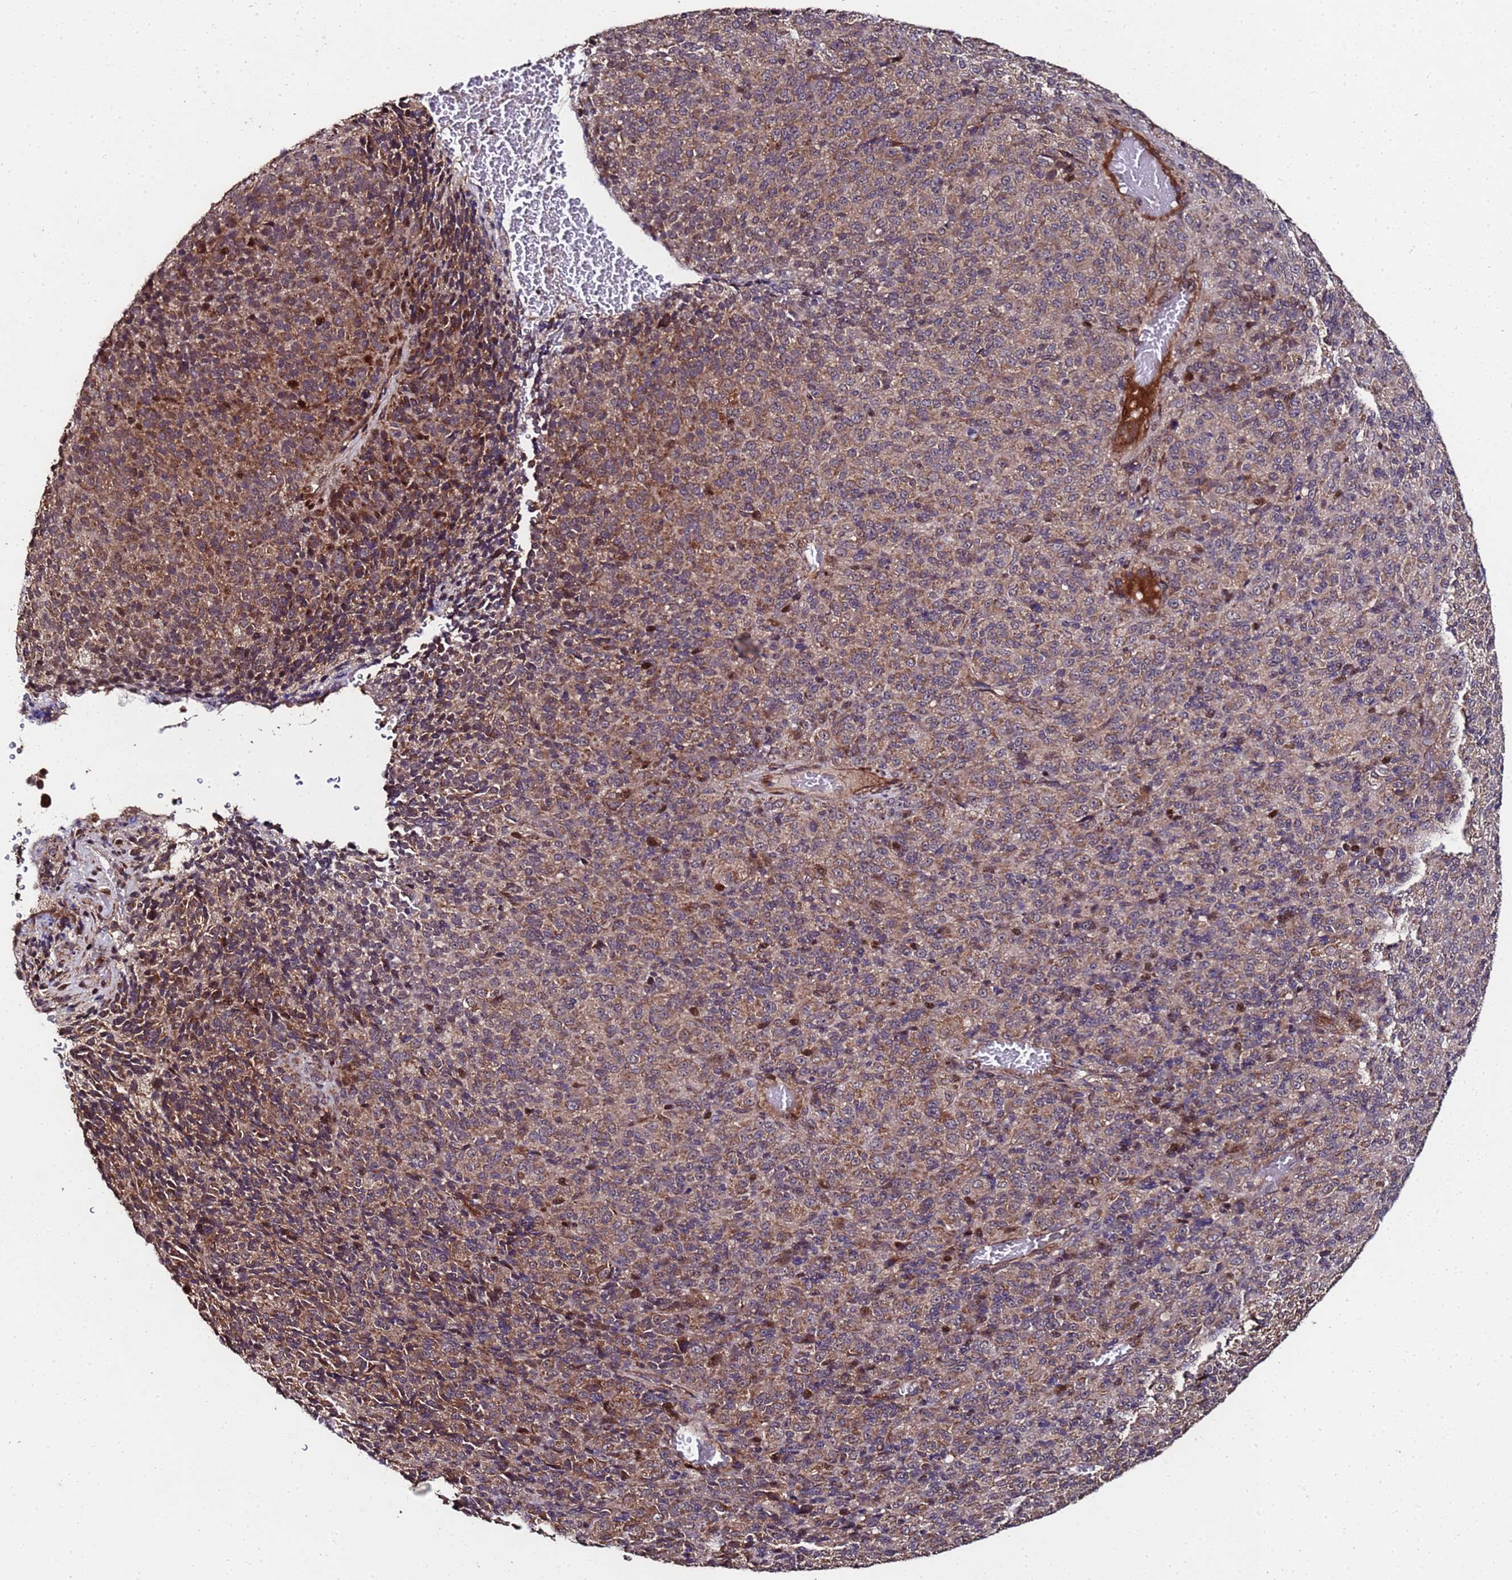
{"staining": {"intensity": "moderate", "quantity": ">75%", "location": "cytoplasmic/membranous,nuclear"}, "tissue": "melanoma", "cell_type": "Tumor cells", "image_type": "cancer", "snomed": [{"axis": "morphology", "description": "Malignant melanoma, Metastatic site"}, {"axis": "topography", "description": "Brain"}], "caption": "Melanoma stained with a protein marker shows moderate staining in tumor cells.", "gene": "PRODH", "patient": {"sex": "female", "age": 56}}